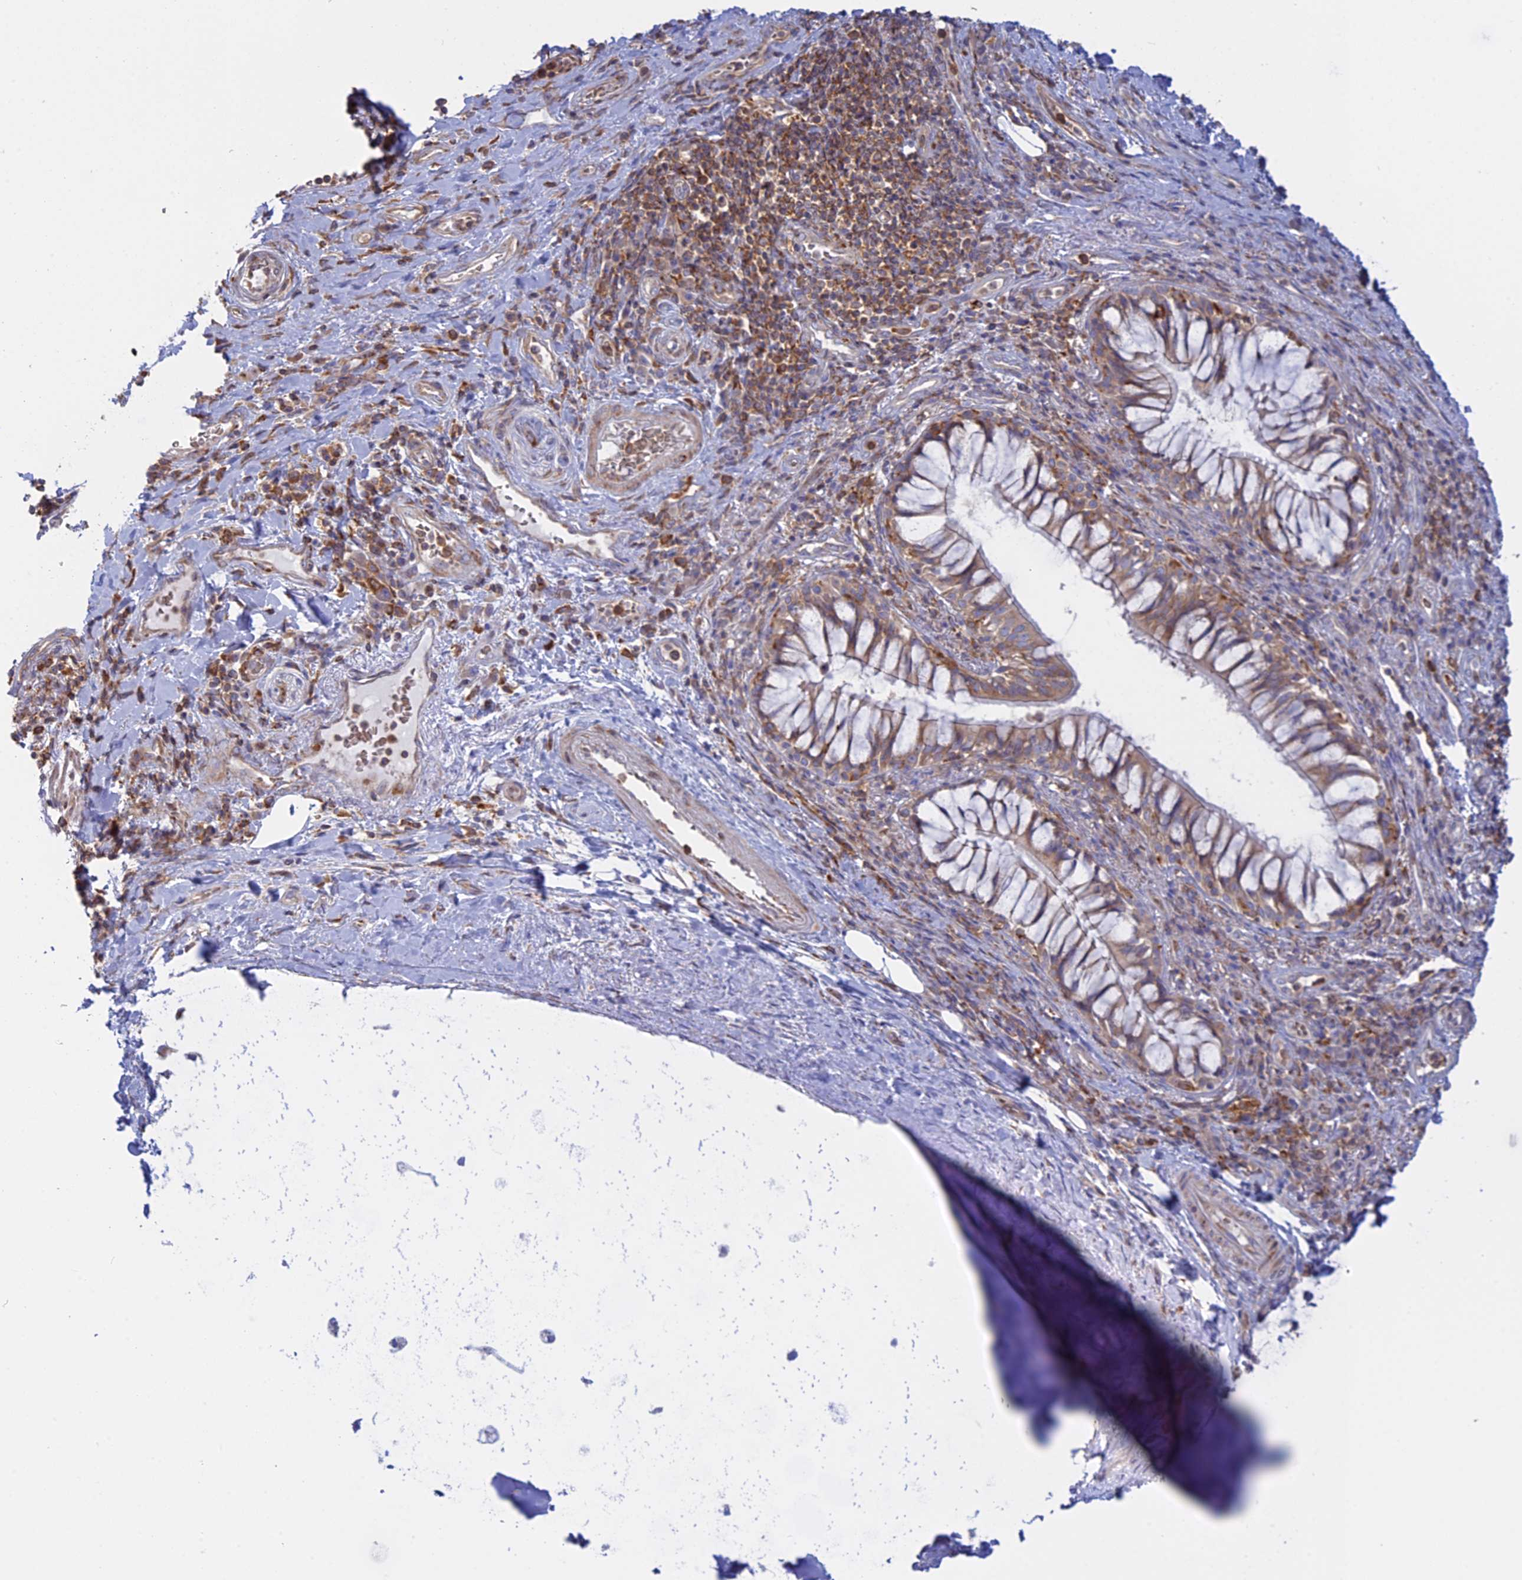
{"staining": {"intensity": "negative", "quantity": "none", "location": "none"}, "tissue": "adipose tissue", "cell_type": "Adipocytes", "image_type": "normal", "snomed": [{"axis": "morphology", "description": "Normal tissue, NOS"}, {"axis": "morphology", "description": "Squamous cell carcinoma, NOS"}, {"axis": "topography", "description": "Bronchus"}, {"axis": "topography", "description": "Lung"}], "caption": "This is a photomicrograph of immunohistochemistry staining of benign adipose tissue, which shows no positivity in adipocytes. (Immunohistochemistry, brightfield microscopy, high magnification).", "gene": "GMIP", "patient": {"sex": "male", "age": 64}}